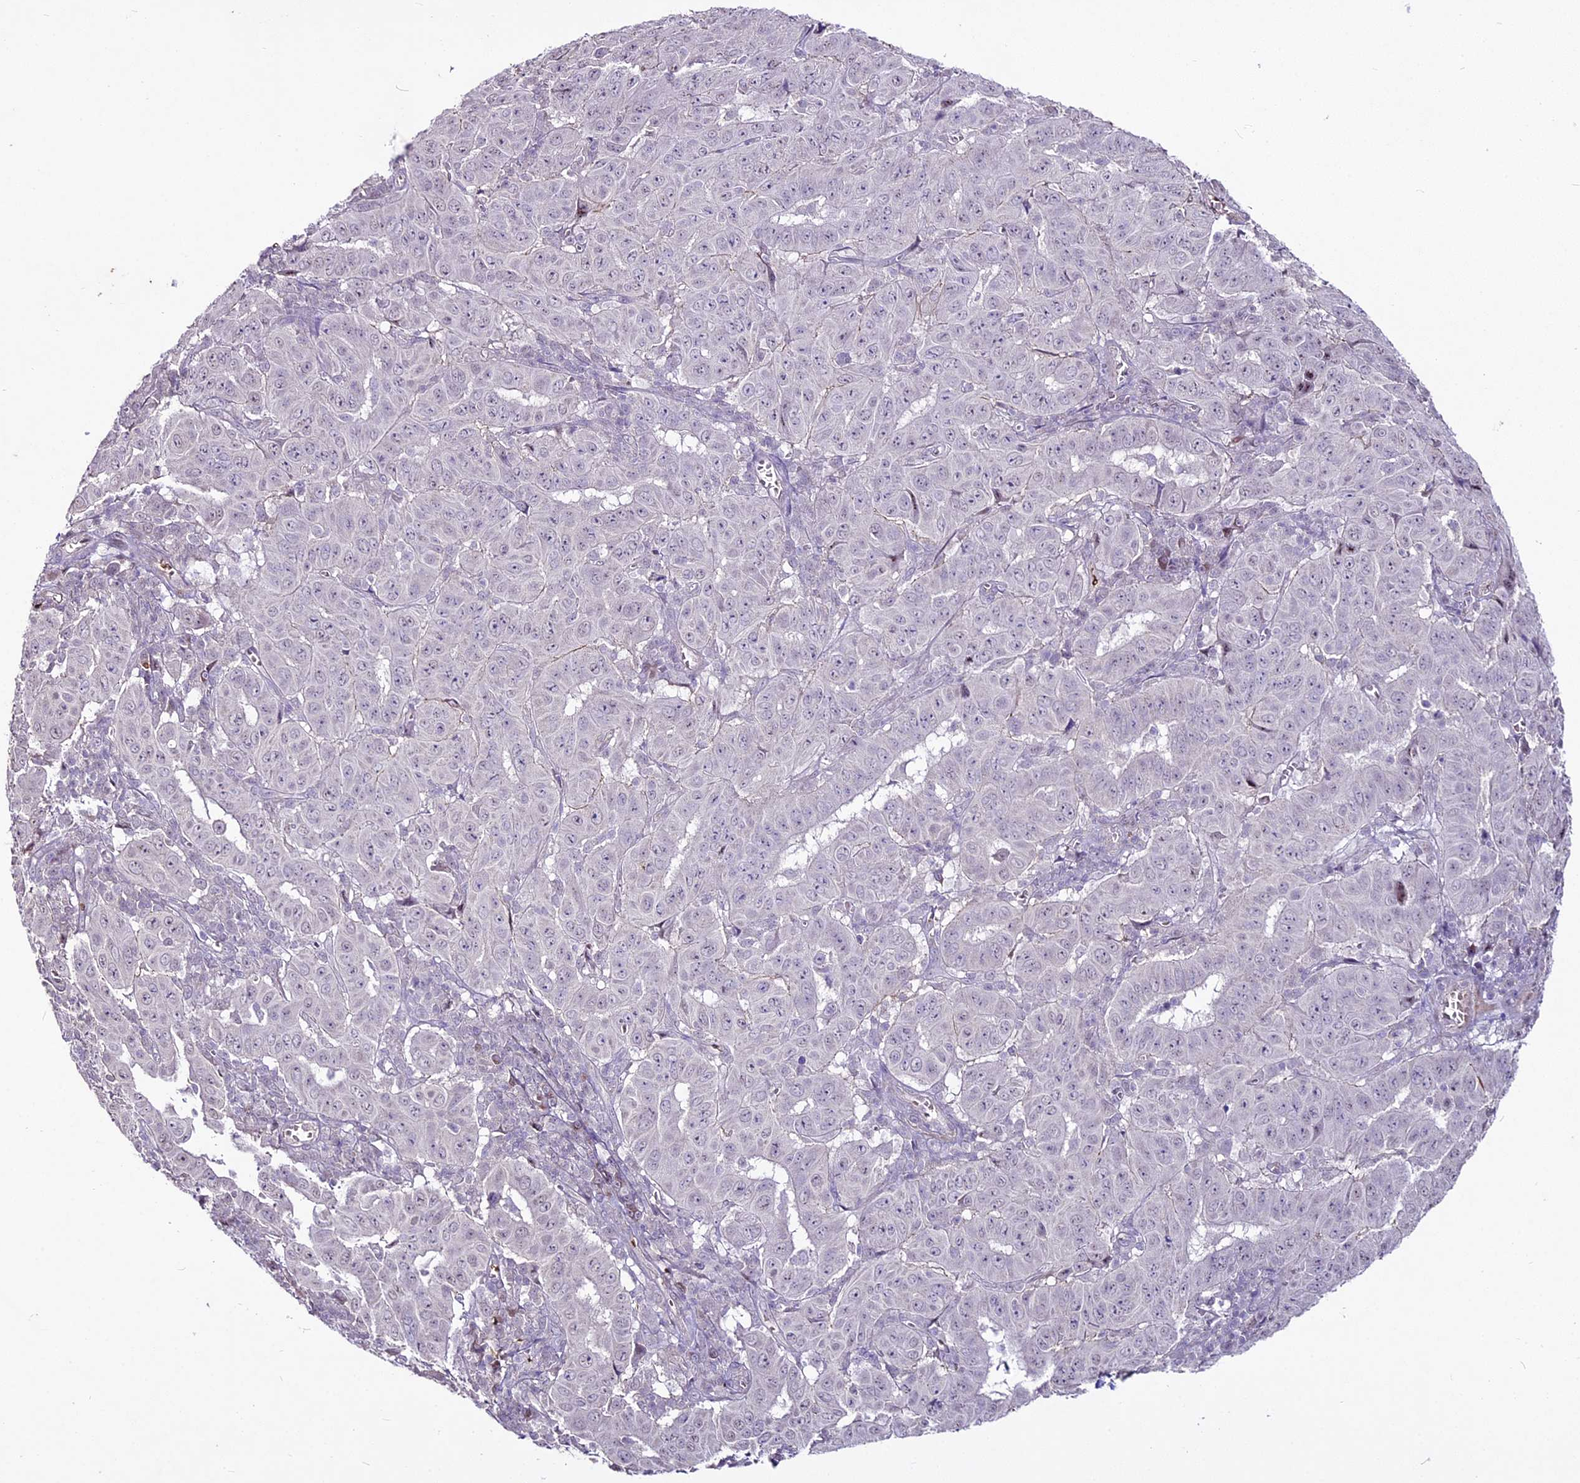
{"staining": {"intensity": "negative", "quantity": "none", "location": "none"}, "tissue": "pancreatic cancer", "cell_type": "Tumor cells", "image_type": "cancer", "snomed": [{"axis": "morphology", "description": "Adenocarcinoma, NOS"}, {"axis": "topography", "description": "Pancreas"}], "caption": "A high-resolution photomicrograph shows immunohistochemistry staining of pancreatic cancer (adenocarcinoma), which reveals no significant expression in tumor cells.", "gene": "SUSD3", "patient": {"sex": "male", "age": 63}}